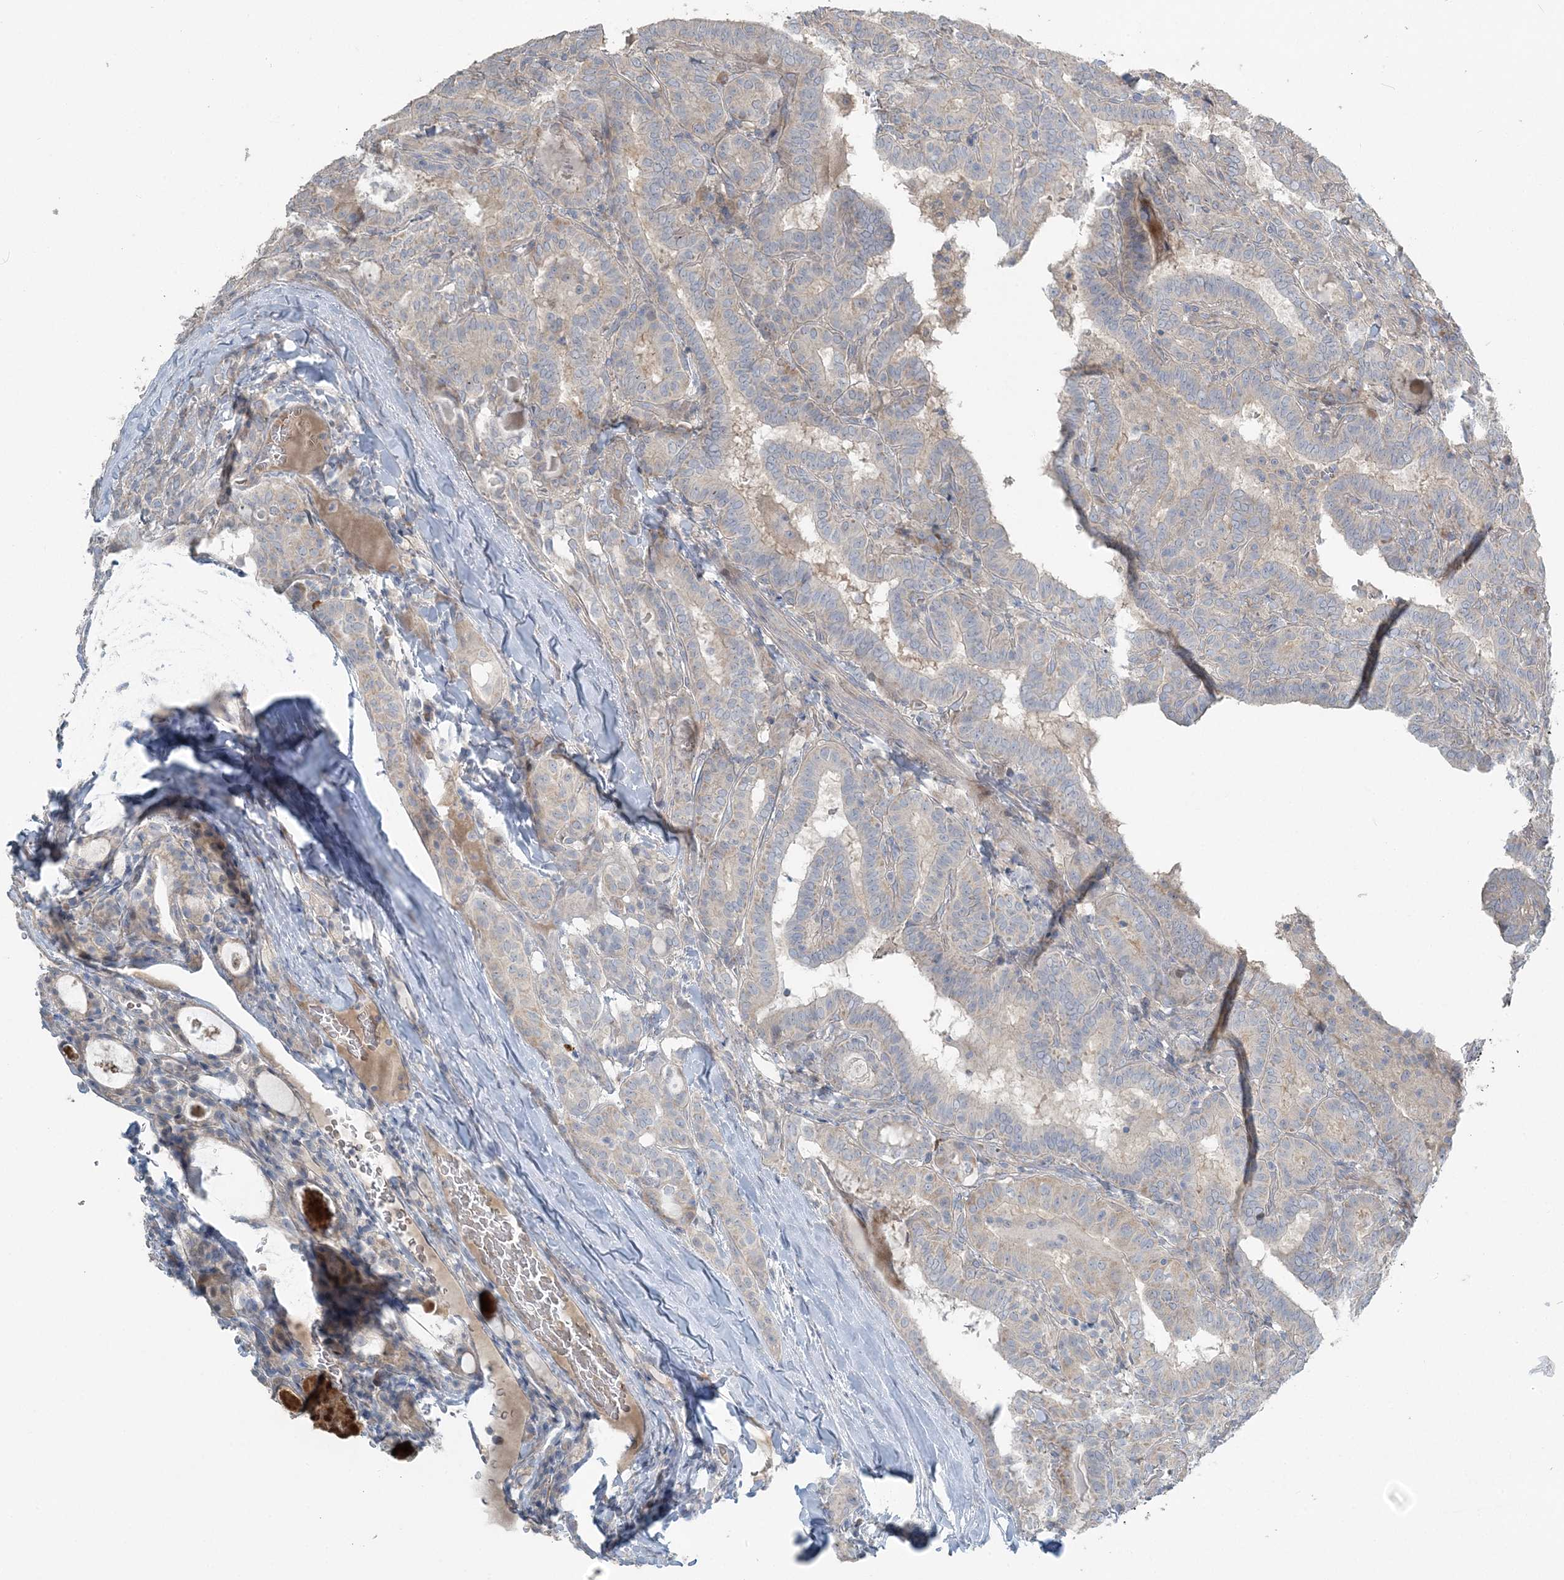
{"staining": {"intensity": "negative", "quantity": "none", "location": "none"}, "tissue": "thyroid cancer", "cell_type": "Tumor cells", "image_type": "cancer", "snomed": [{"axis": "morphology", "description": "Papillary adenocarcinoma, NOS"}, {"axis": "topography", "description": "Thyroid gland"}], "caption": "An immunohistochemistry (IHC) histopathology image of papillary adenocarcinoma (thyroid) is shown. There is no staining in tumor cells of papillary adenocarcinoma (thyroid). (DAB (3,3'-diaminobenzidine) immunohistochemistry visualized using brightfield microscopy, high magnification).", "gene": "SLC4A10", "patient": {"sex": "female", "age": 72}}